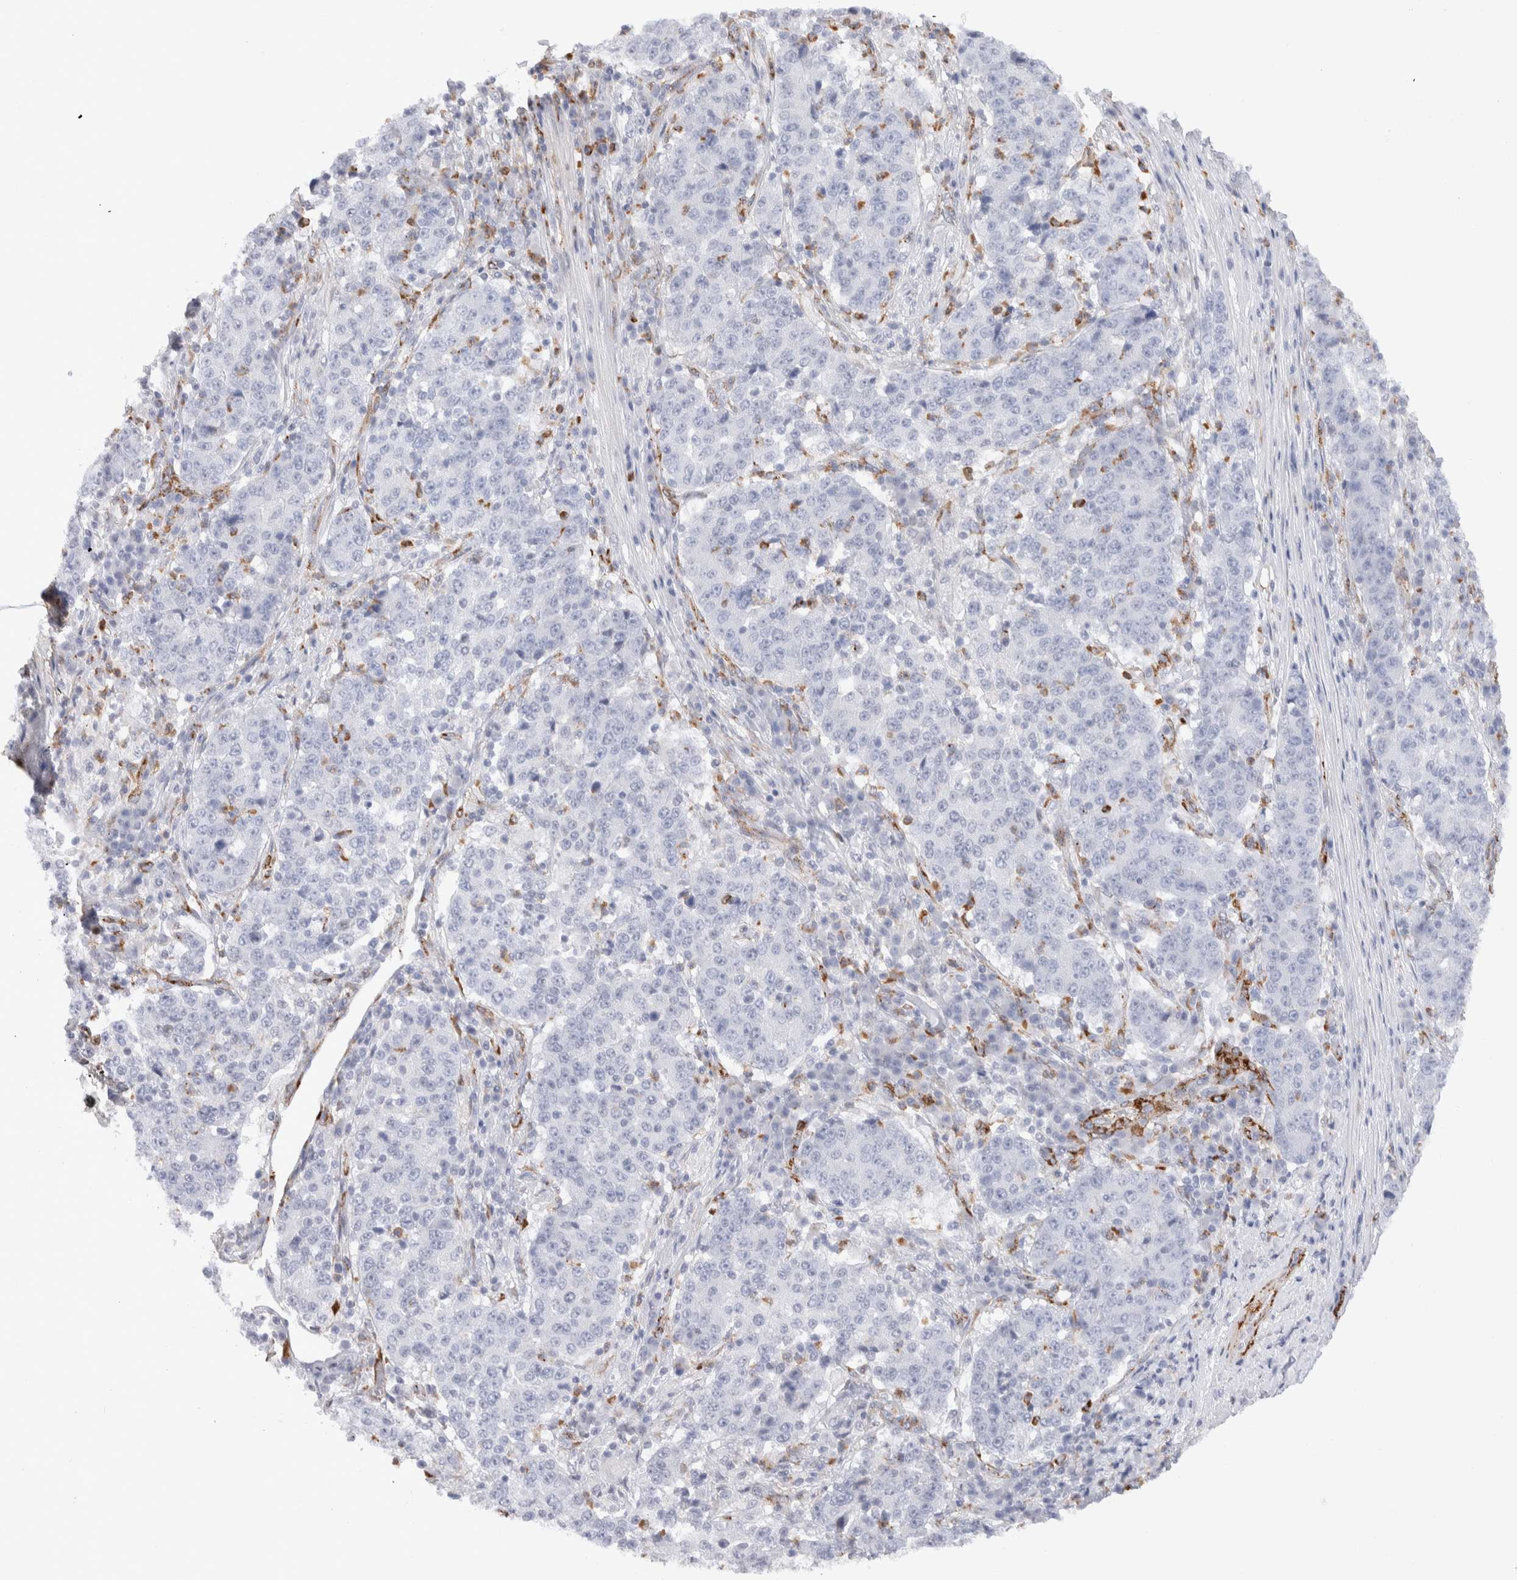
{"staining": {"intensity": "negative", "quantity": "none", "location": "none"}, "tissue": "stomach cancer", "cell_type": "Tumor cells", "image_type": "cancer", "snomed": [{"axis": "morphology", "description": "Adenocarcinoma, NOS"}, {"axis": "topography", "description": "Stomach"}], "caption": "Human stomach cancer (adenocarcinoma) stained for a protein using immunohistochemistry reveals no staining in tumor cells.", "gene": "SEPTIN4", "patient": {"sex": "male", "age": 59}}